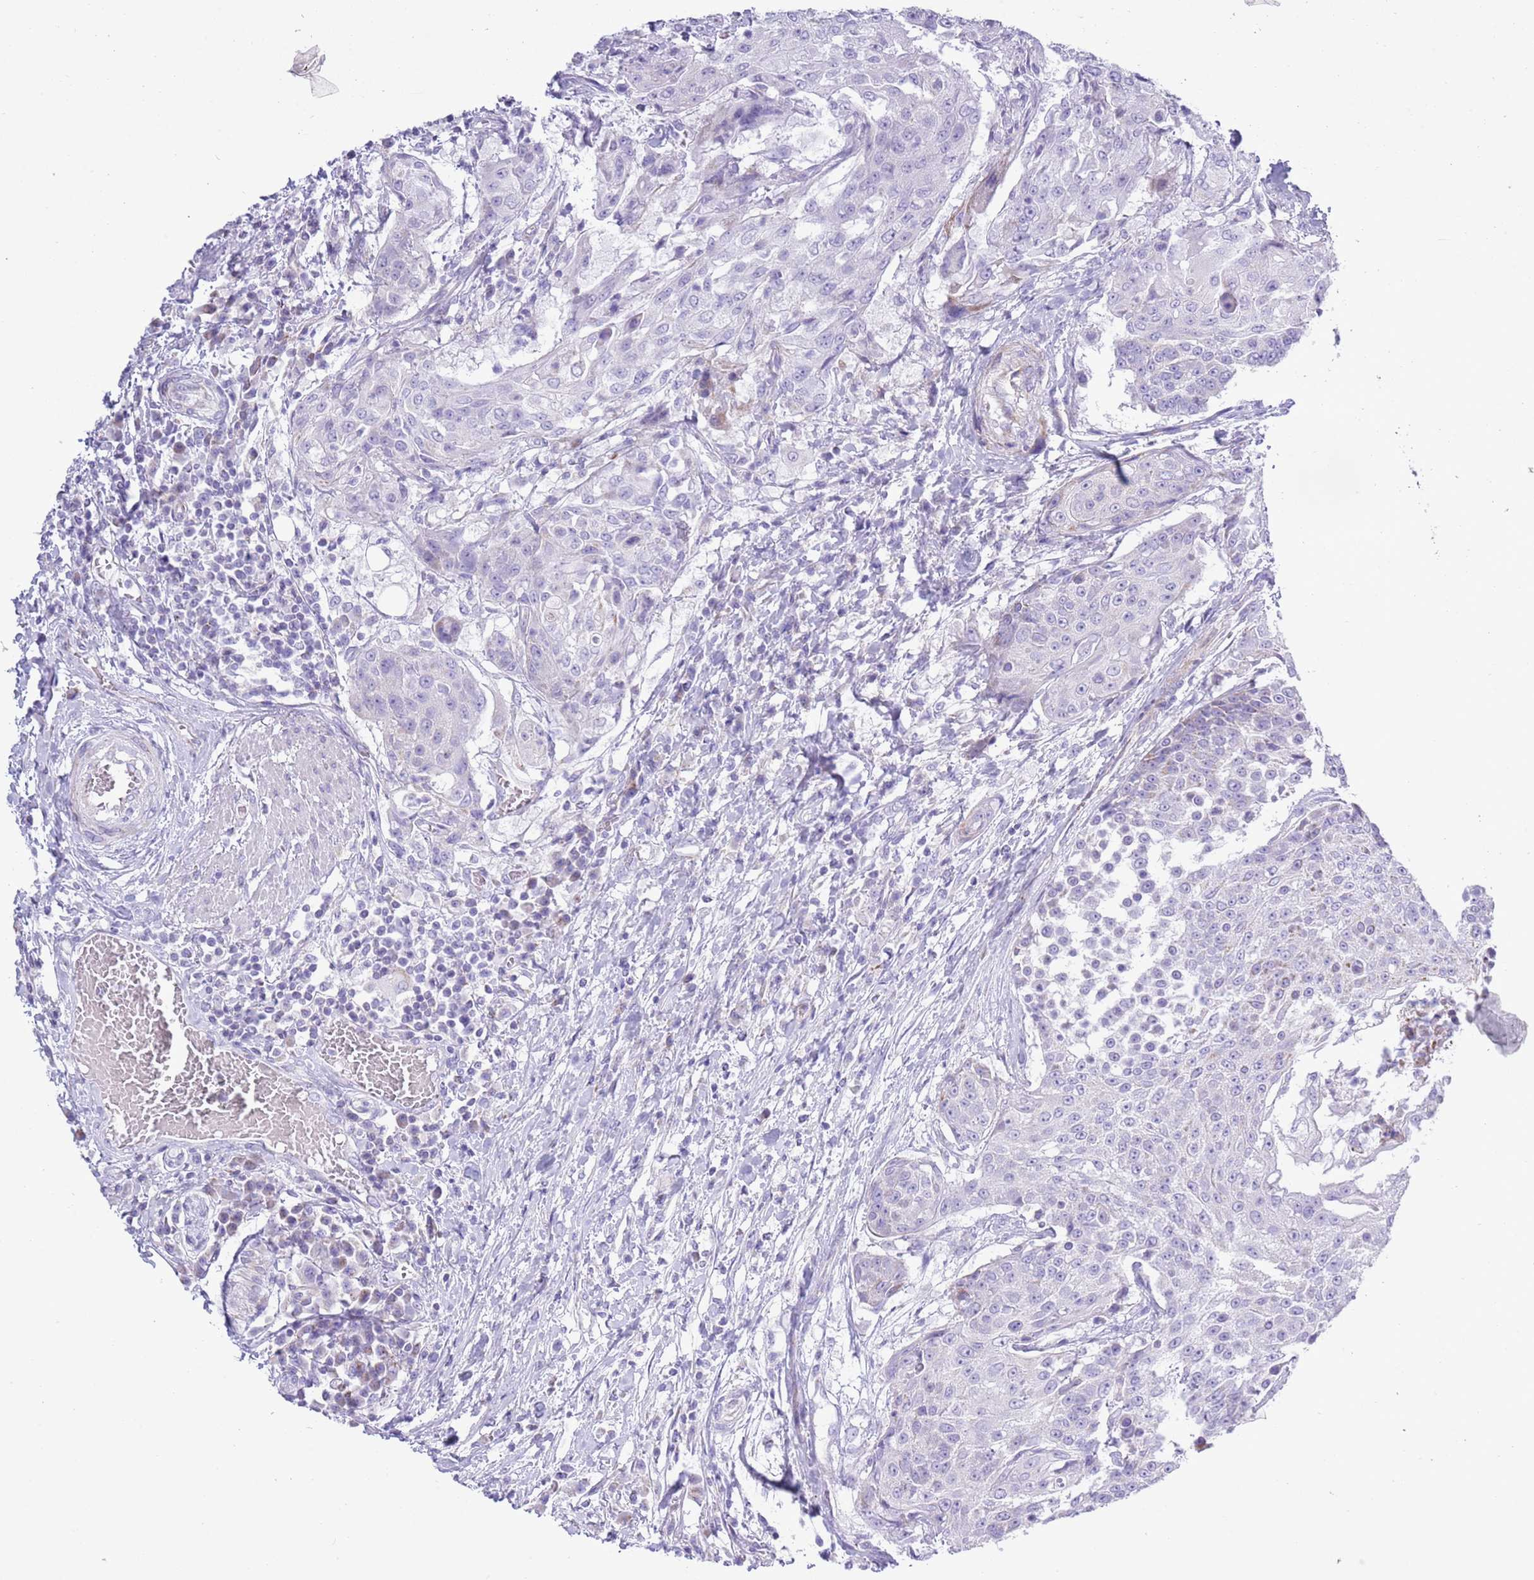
{"staining": {"intensity": "negative", "quantity": "none", "location": "none"}, "tissue": "urothelial cancer", "cell_type": "Tumor cells", "image_type": "cancer", "snomed": [{"axis": "morphology", "description": "Urothelial carcinoma, High grade"}, {"axis": "topography", "description": "Urinary bladder"}], "caption": "High magnification brightfield microscopy of urothelial cancer stained with DAB (brown) and counterstained with hematoxylin (blue): tumor cells show no significant positivity. Brightfield microscopy of immunohistochemistry (IHC) stained with DAB (3,3'-diaminobenzidine) (brown) and hematoxylin (blue), captured at high magnification.", "gene": "MOCOS", "patient": {"sex": "female", "age": 63}}